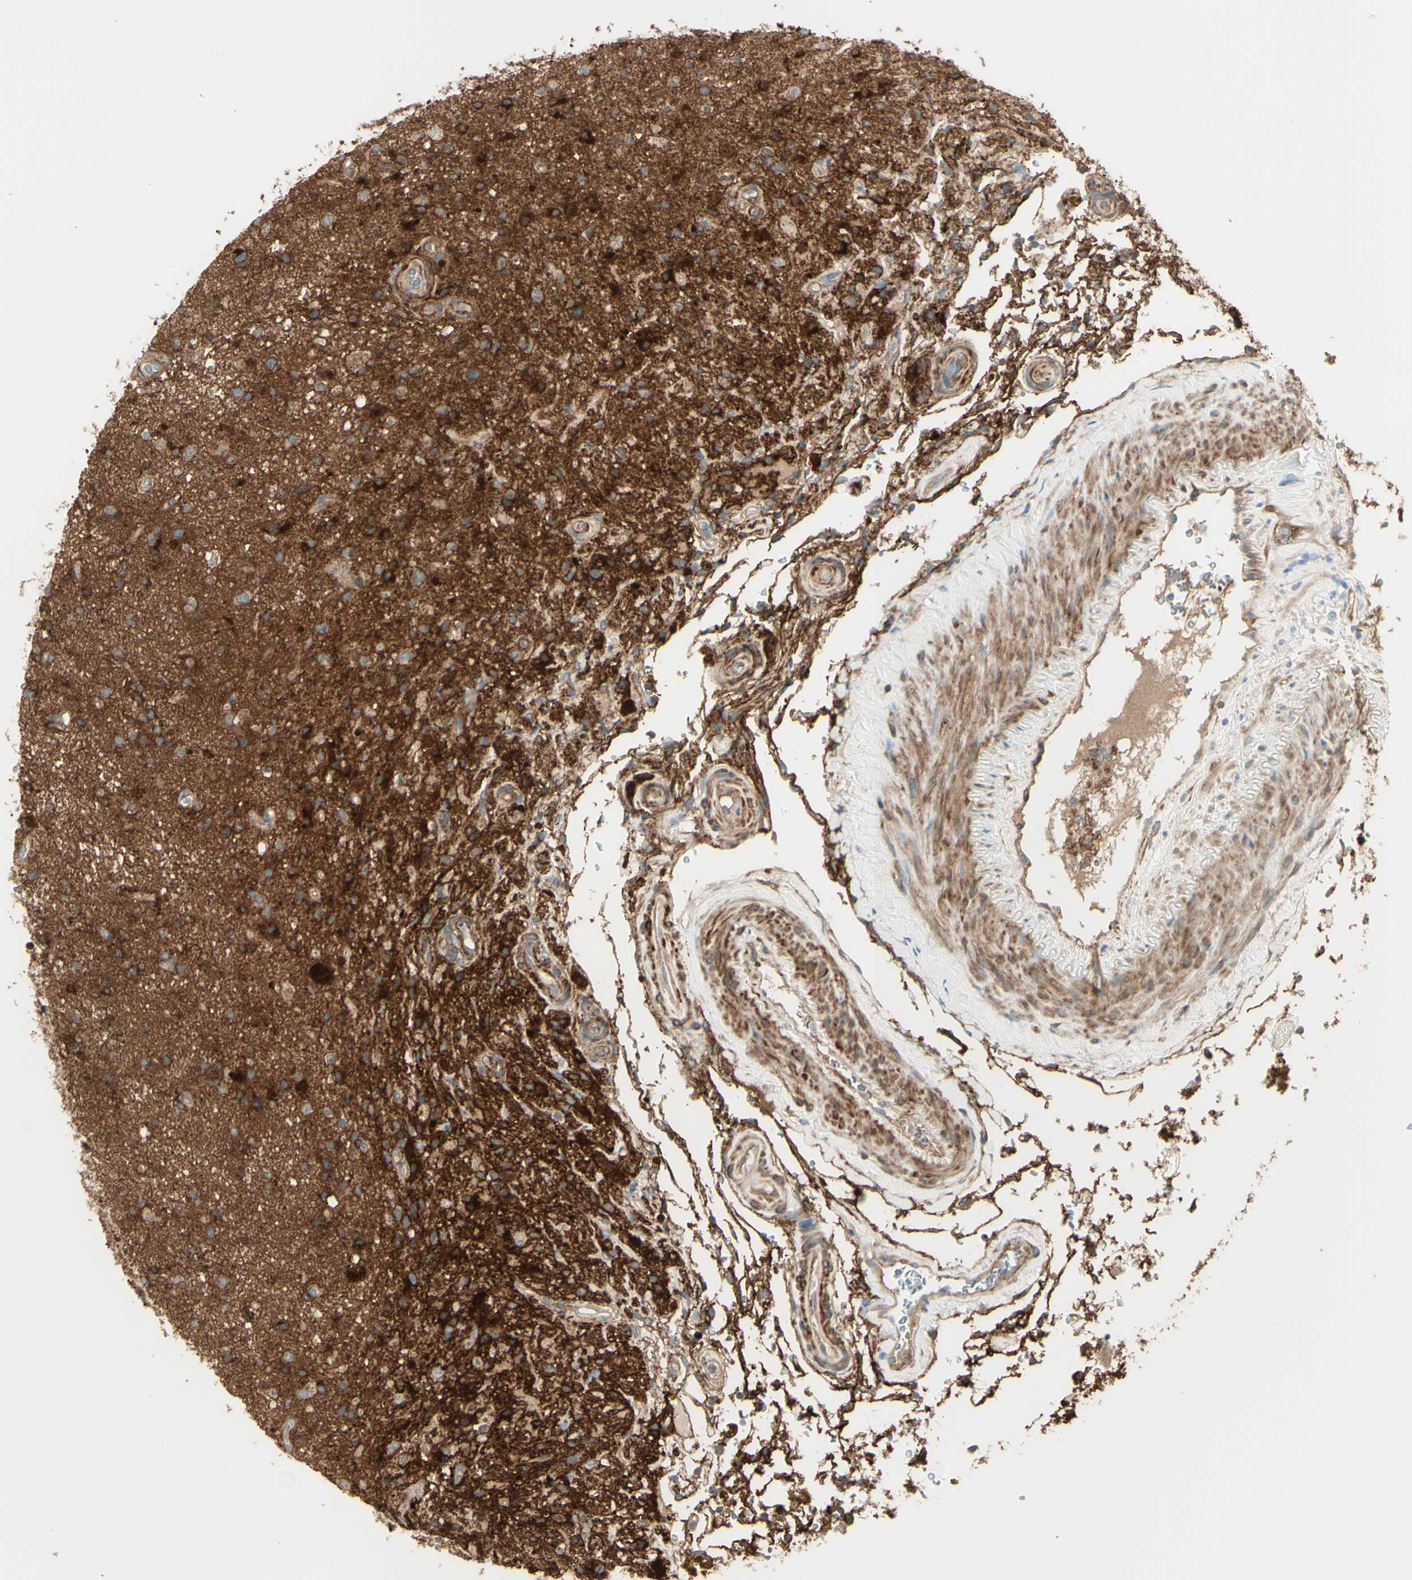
{"staining": {"intensity": "strong", "quantity": ">75%", "location": "cytoplasmic/membranous"}, "tissue": "glioma", "cell_type": "Tumor cells", "image_type": "cancer", "snomed": [{"axis": "morphology", "description": "Glioma, malignant, High grade"}, {"axis": "topography", "description": "Brain"}], "caption": "Tumor cells reveal high levels of strong cytoplasmic/membranous positivity in about >75% of cells in glioma.", "gene": "PCDHGA2", "patient": {"sex": "male", "age": 33}}